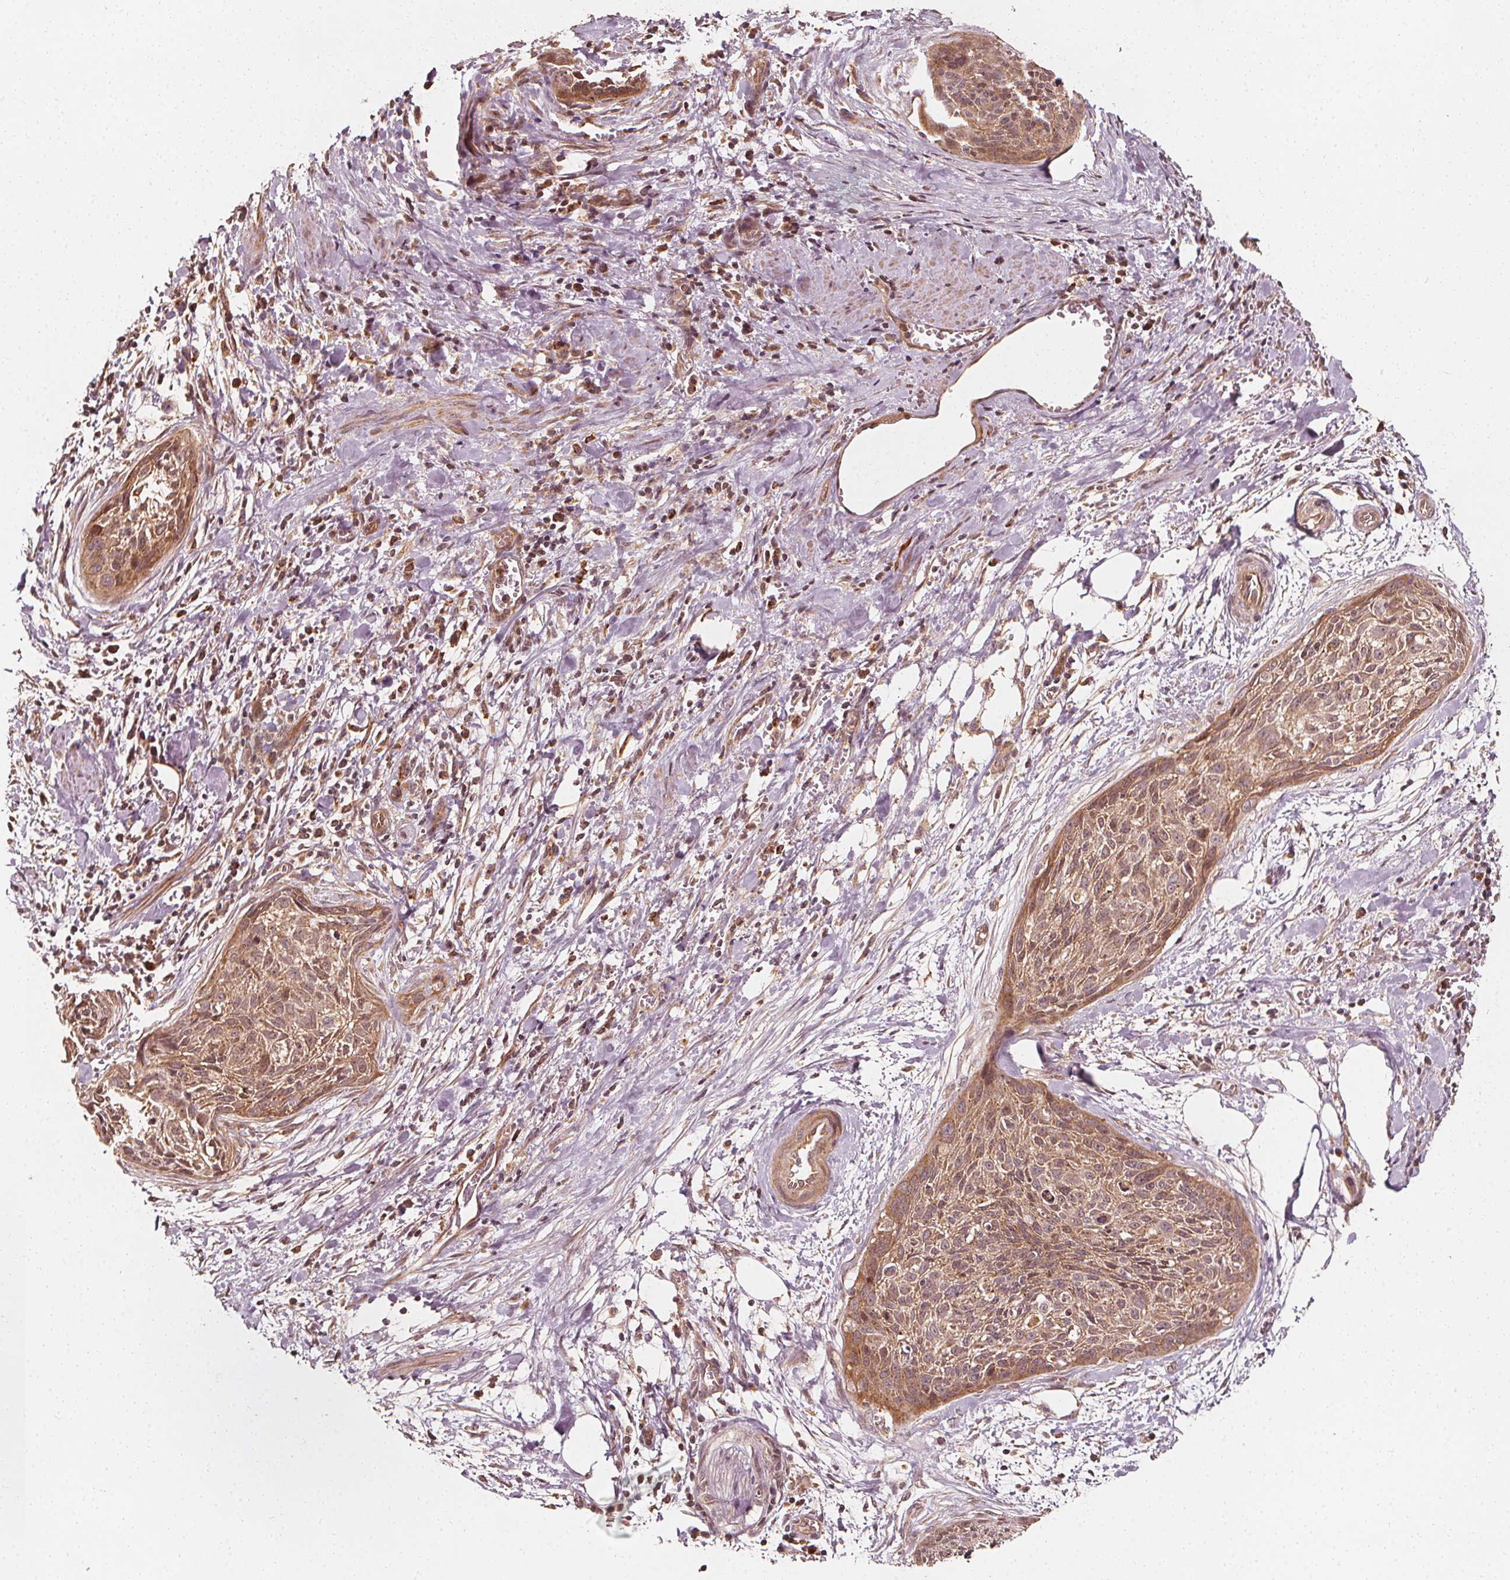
{"staining": {"intensity": "moderate", "quantity": ">75%", "location": "cytoplasmic/membranous"}, "tissue": "cervical cancer", "cell_type": "Tumor cells", "image_type": "cancer", "snomed": [{"axis": "morphology", "description": "Squamous cell carcinoma, NOS"}, {"axis": "topography", "description": "Cervix"}], "caption": "Brown immunohistochemical staining in cervical cancer reveals moderate cytoplasmic/membranous positivity in approximately >75% of tumor cells.", "gene": "NPC1", "patient": {"sex": "female", "age": 55}}